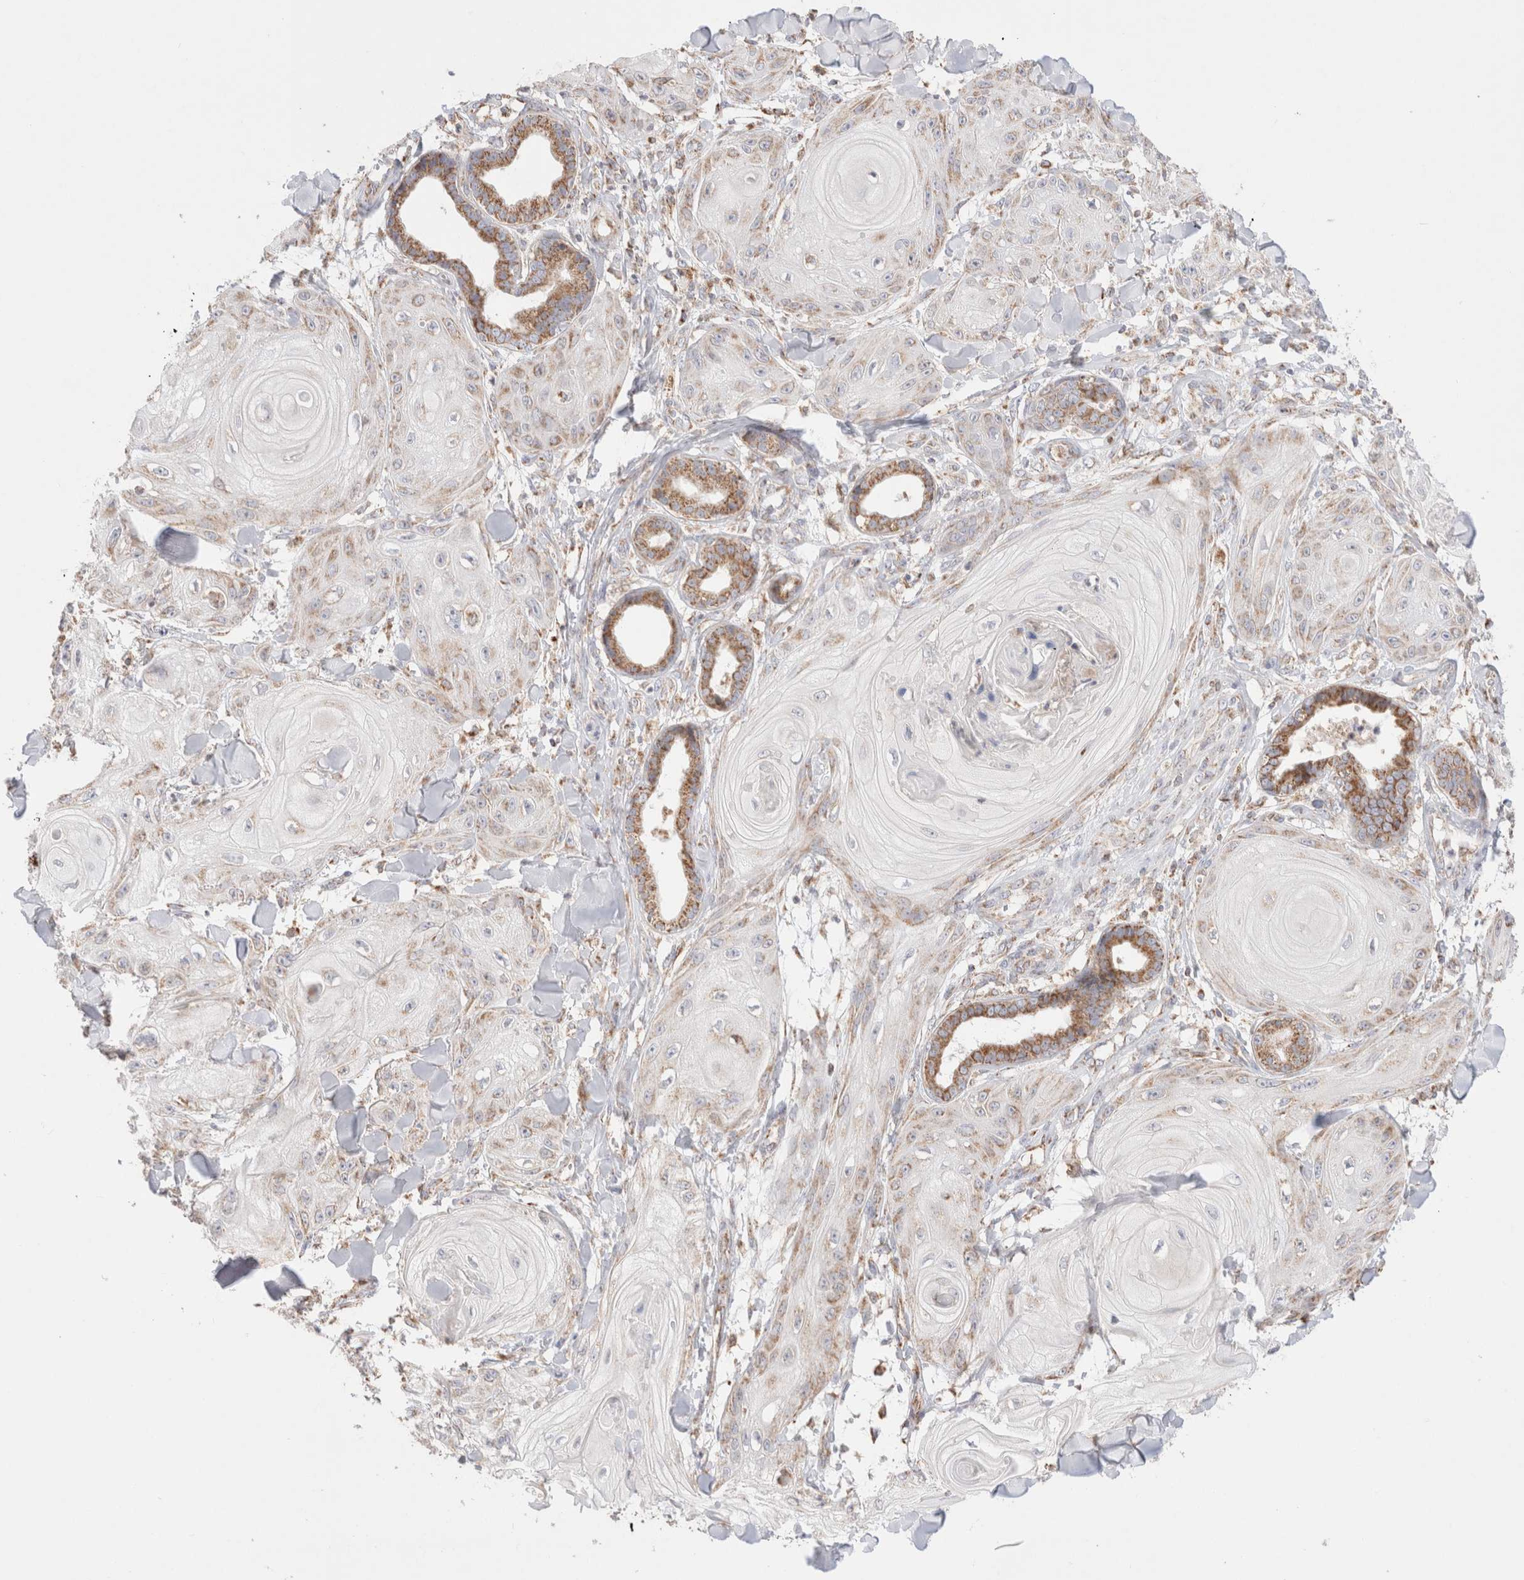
{"staining": {"intensity": "weak", "quantity": "<25%", "location": "cytoplasmic/membranous"}, "tissue": "skin cancer", "cell_type": "Tumor cells", "image_type": "cancer", "snomed": [{"axis": "morphology", "description": "Squamous cell carcinoma, NOS"}, {"axis": "topography", "description": "Skin"}], "caption": "Tumor cells are negative for protein expression in human squamous cell carcinoma (skin). The staining was performed using DAB (3,3'-diaminobenzidine) to visualize the protein expression in brown, while the nuclei were stained in blue with hematoxylin (Magnification: 20x).", "gene": "TMPPE", "patient": {"sex": "male", "age": 74}}